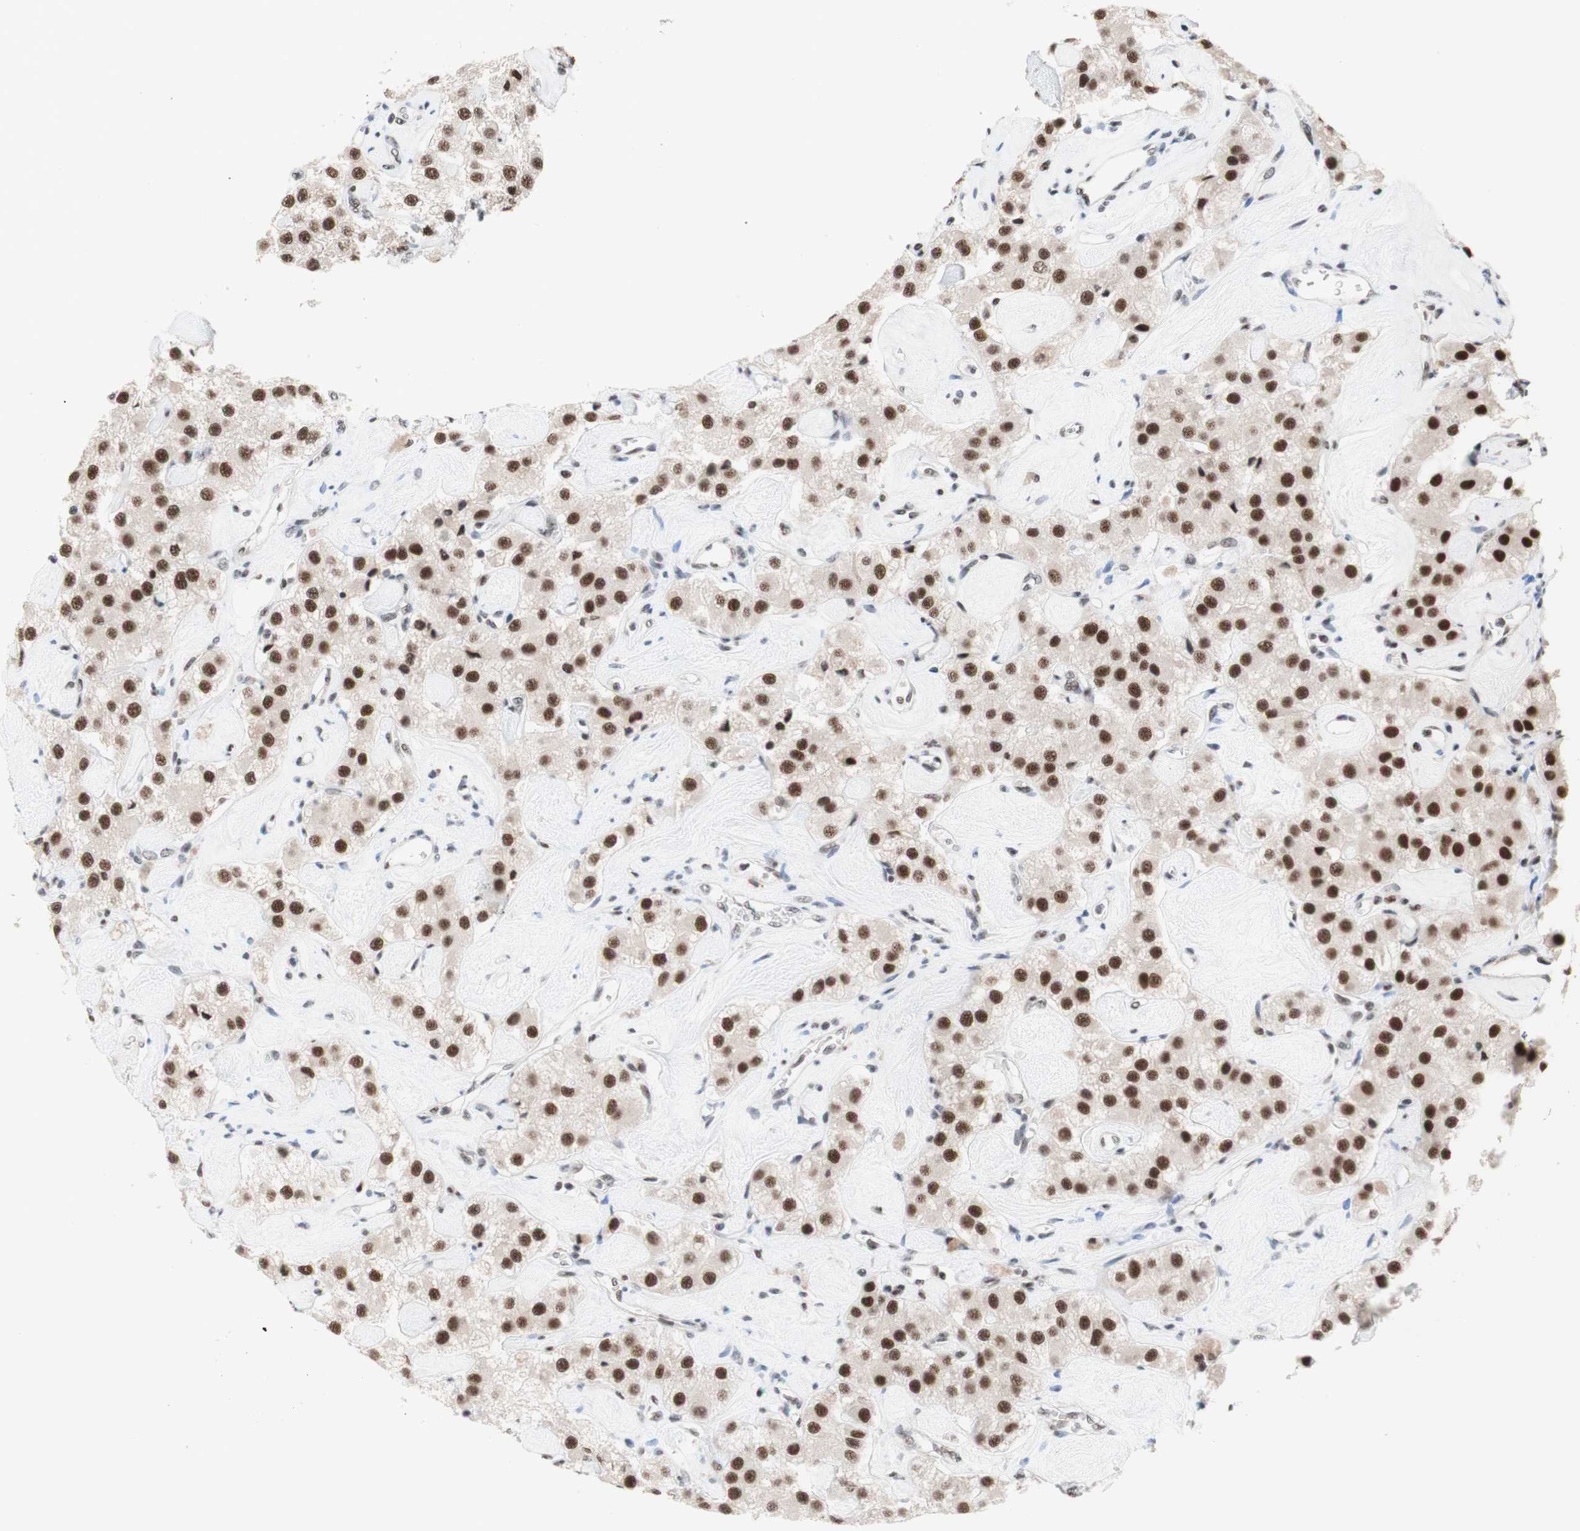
{"staining": {"intensity": "strong", "quantity": ">75%", "location": "nuclear"}, "tissue": "carcinoid", "cell_type": "Tumor cells", "image_type": "cancer", "snomed": [{"axis": "morphology", "description": "Carcinoid, malignant, NOS"}, {"axis": "topography", "description": "Pancreas"}], "caption": "The photomicrograph exhibits immunohistochemical staining of carcinoid. There is strong nuclear positivity is appreciated in approximately >75% of tumor cells.", "gene": "PRPF19", "patient": {"sex": "male", "age": 41}}